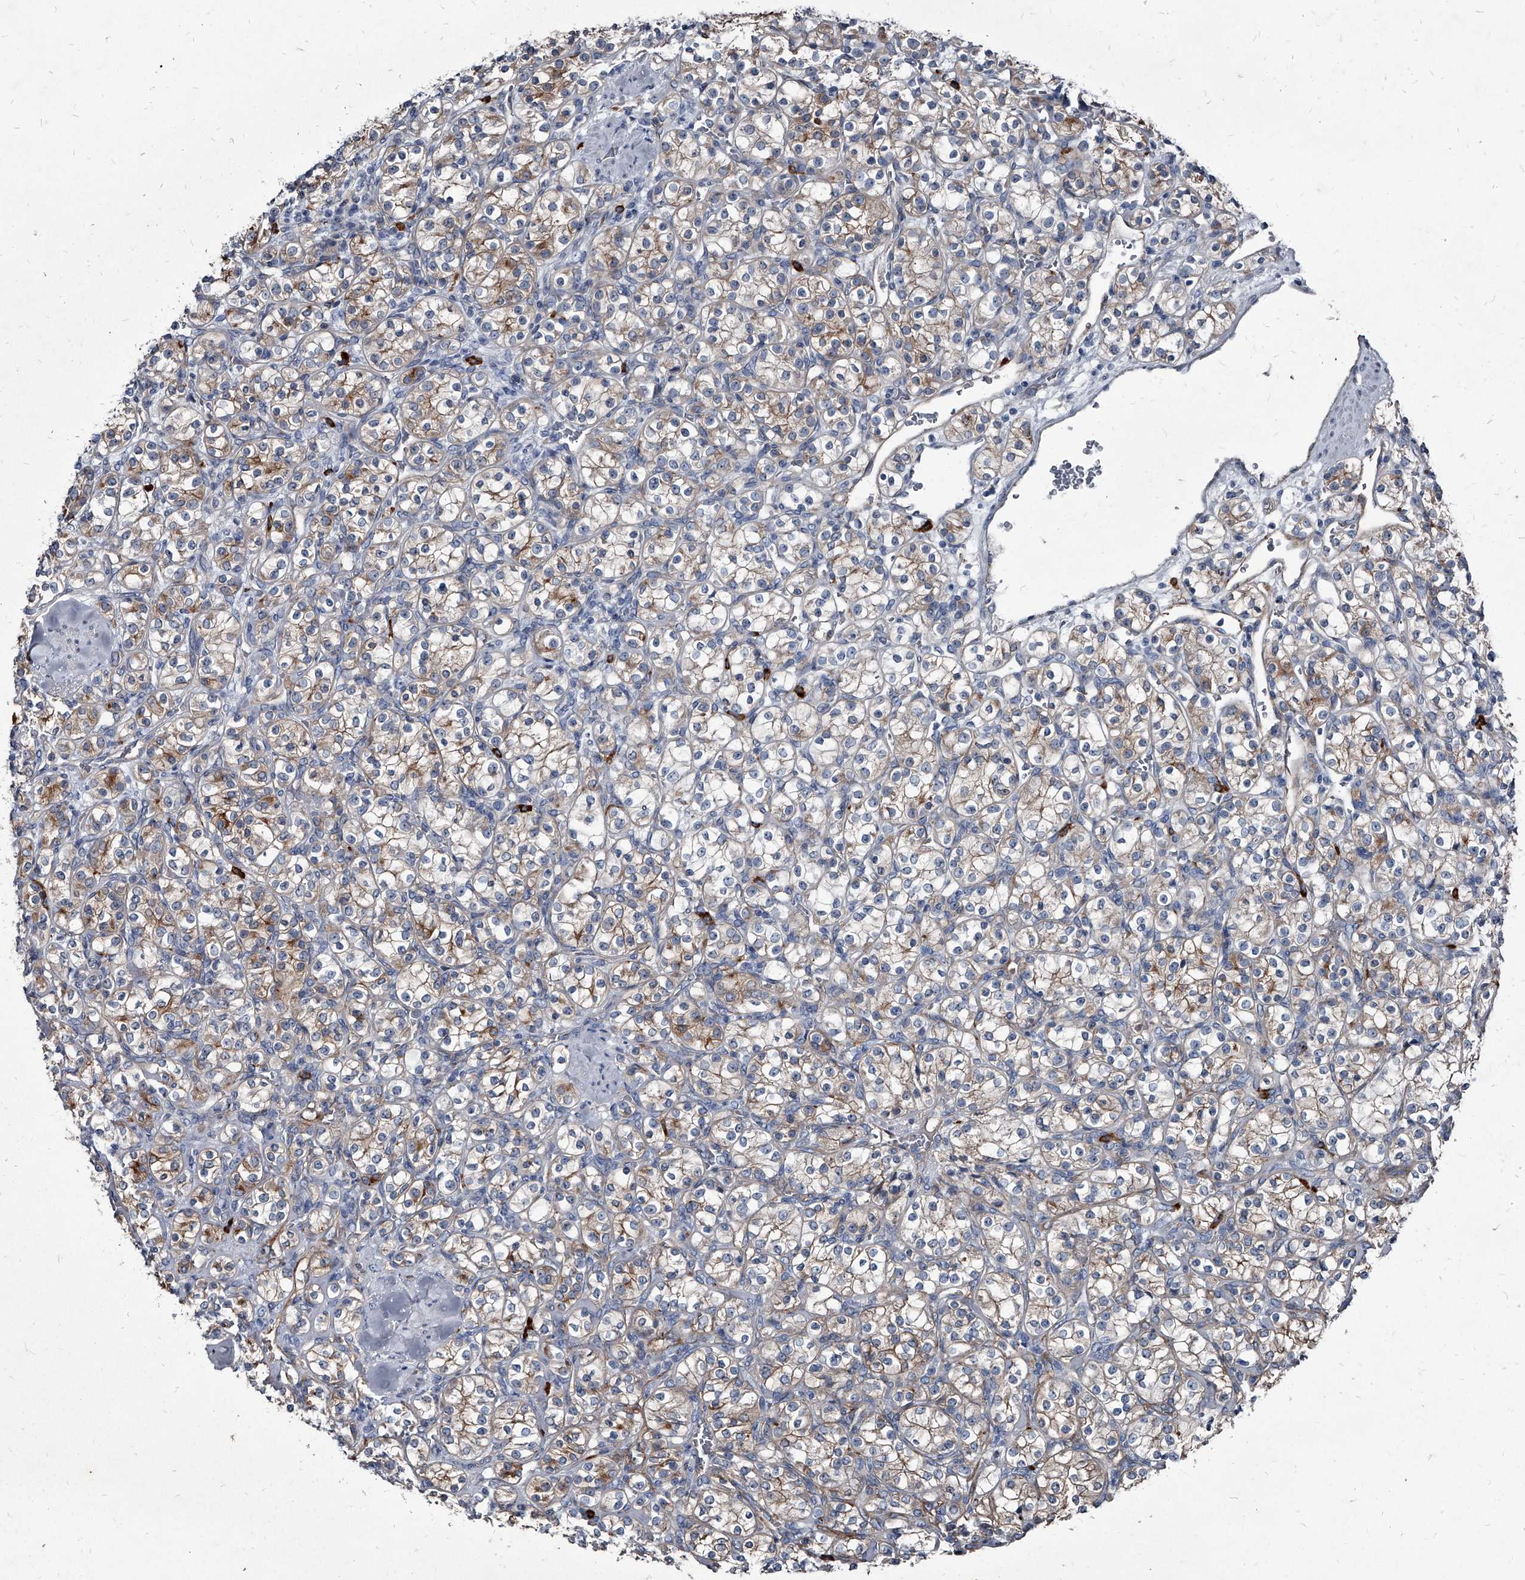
{"staining": {"intensity": "weak", "quantity": "25%-75%", "location": "cytoplasmic/membranous"}, "tissue": "renal cancer", "cell_type": "Tumor cells", "image_type": "cancer", "snomed": [{"axis": "morphology", "description": "Adenocarcinoma, NOS"}, {"axis": "topography", "description": "Kidney"}], "caption": "Human renal cancer (adenocarcinoma) stained with a protein marker shows weak staining in tumor cells.", "gene": "PGLYRP3", "patient": {"sex": "male", "age": 77}}